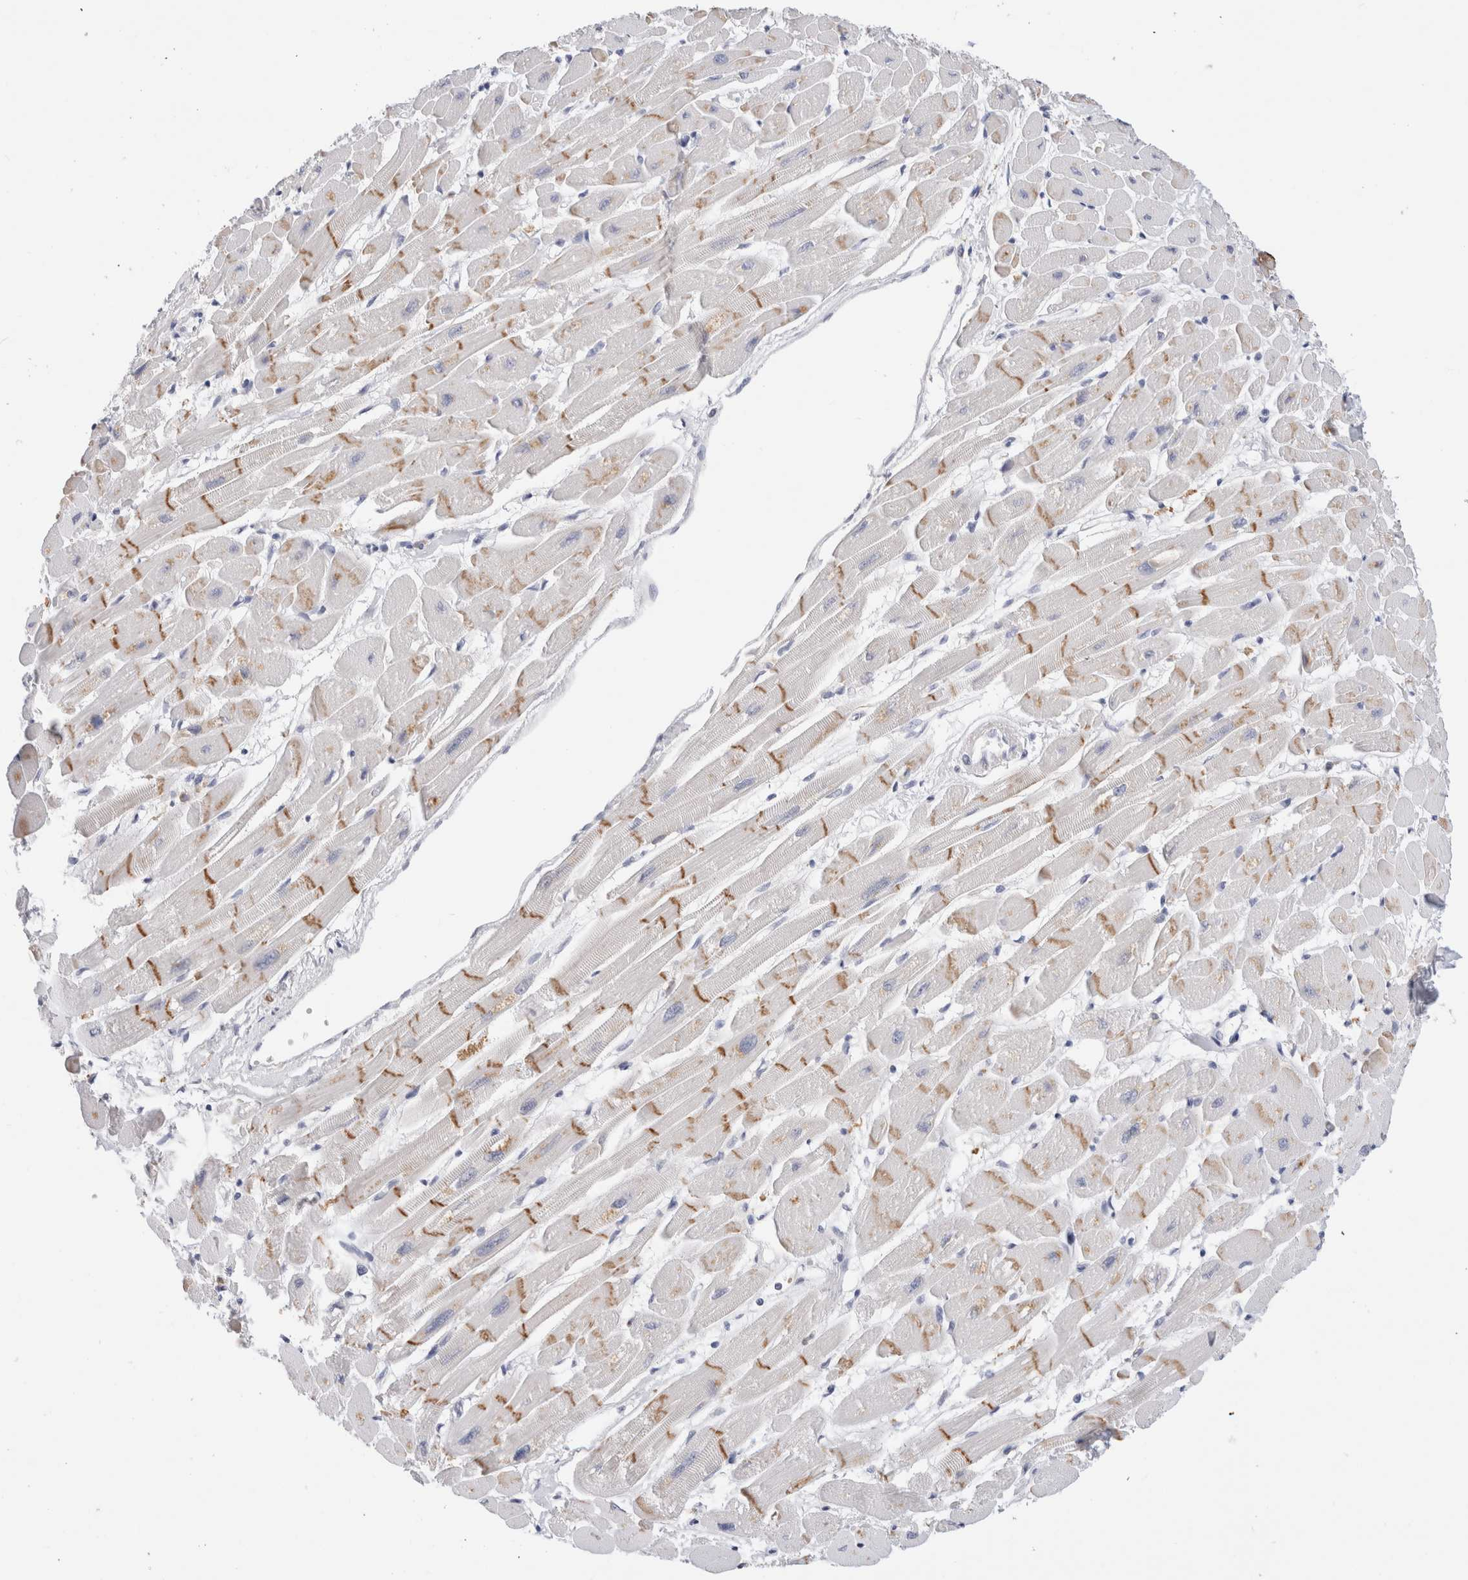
{"staining": {"intensity": "moderate", "quantity": "25%-75%", "location": "cytoplasmic/membranous"}, "tissue": "heart muscle", "cell_type": "Cardiomyocytes", "image_type": "normal", "snomed": [{"axis": "morphology", "description": "Normal tissue, NOS"}, {"axis": "topography", "description": "Heart"}], "caption": "Immunohistochemistry (IHC) histopathology image of normal heart muscle stained for a protein (brown), which displays medium levels of moderate cytoplasmic/membranous expression in about 25%-75% of cardiomyocytes.", "gene": "ADAM30", "patient": {"sex": "female", "age": 54}}